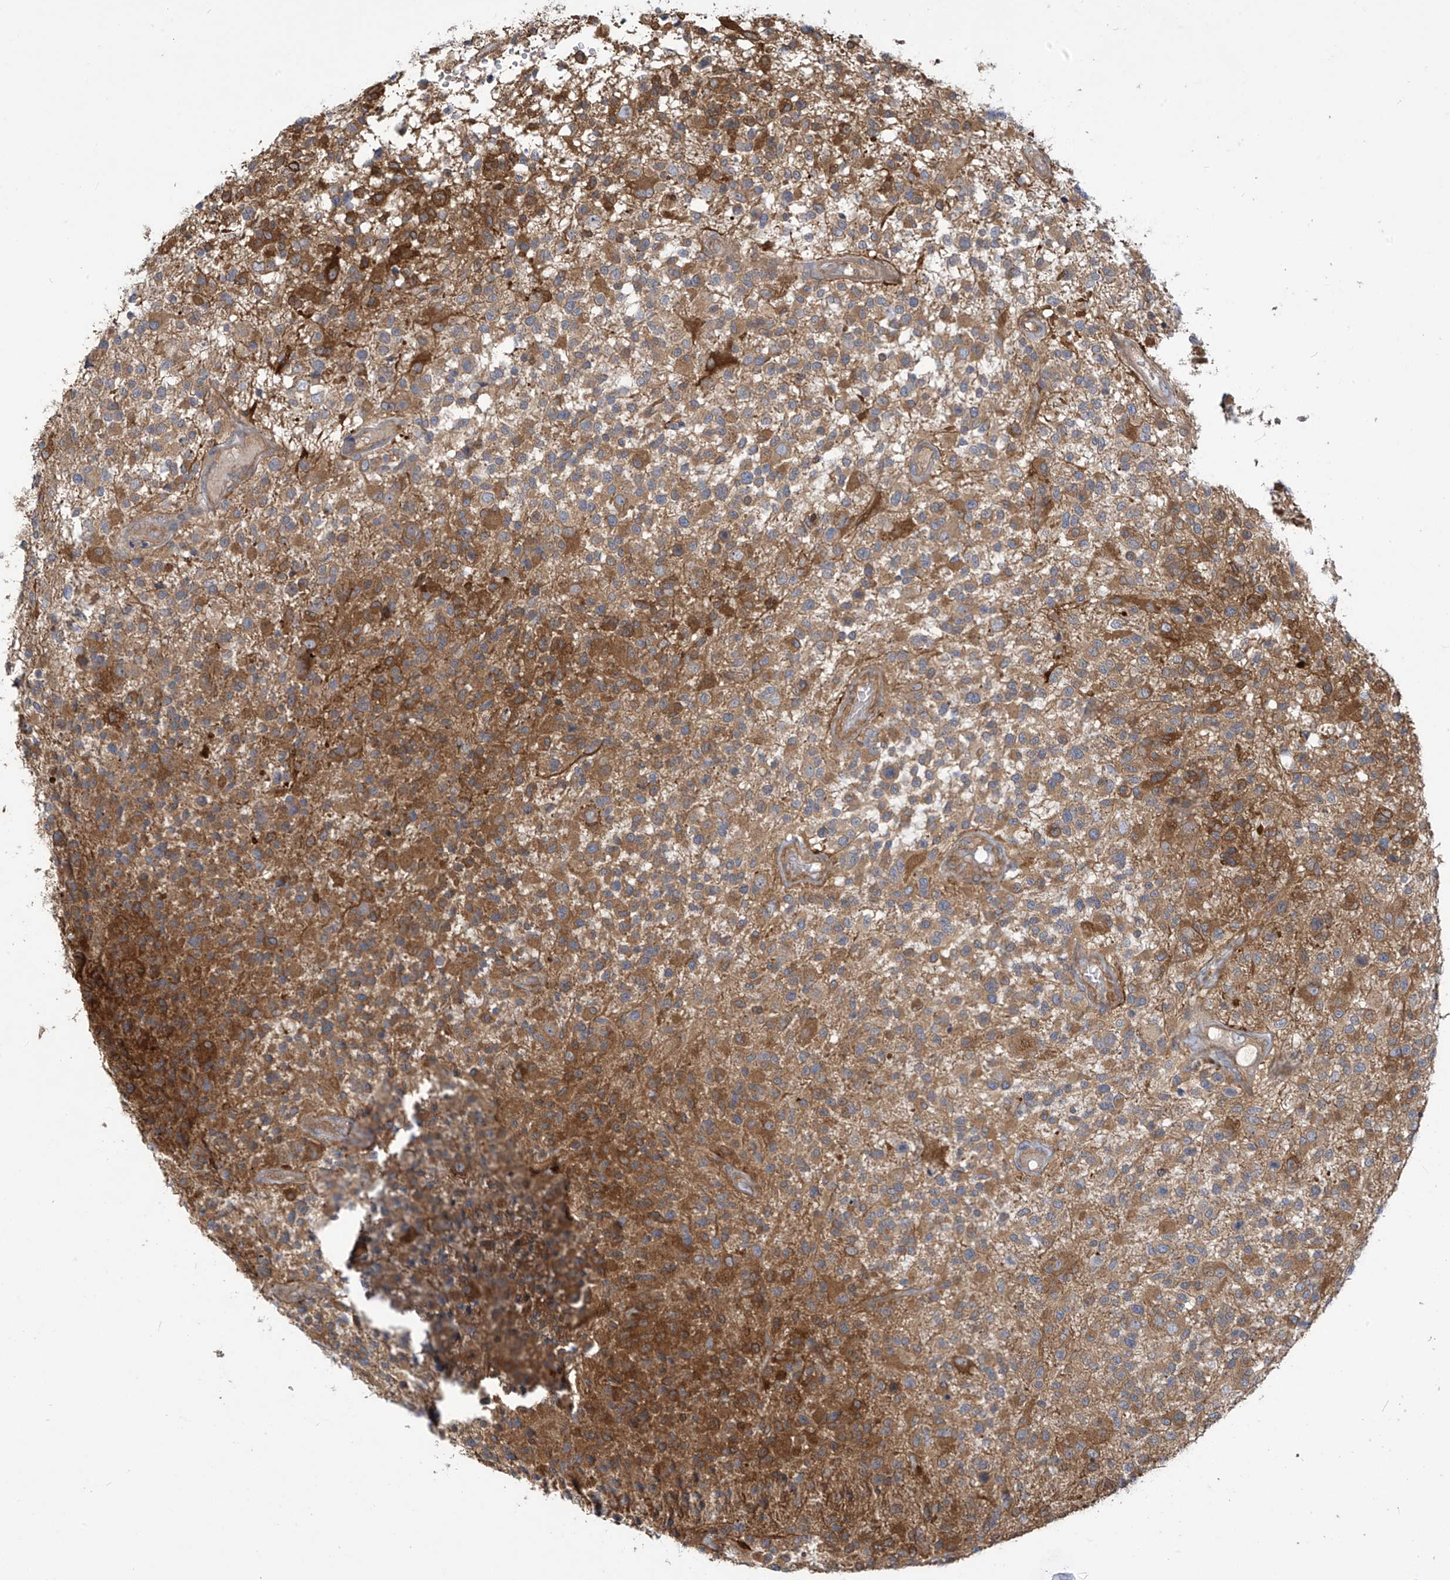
{"staining": {"intensity": "moderate", "quantity": ">75%", "location": "cytoplasmic/membranous"}, "tissue": "glioma", "cell_type": "Tumor cells", "image_type": "cancer", "snomed": [{"axis": "morphology", "description": "Glioma, malignant, High grade"}, {"axis": "morphology", "description": "Glioblastoma, NOS"}, {"axis": "topography", "description": "Brain"}], "caption": "Protein expression analysis of malignant glioma (high-grade) shows moderate cytoplasmic/membranous staining in approximately >75% of tumor cells.", "gene": "ADI1", "patient": {"sex": "male", "age": 60}}